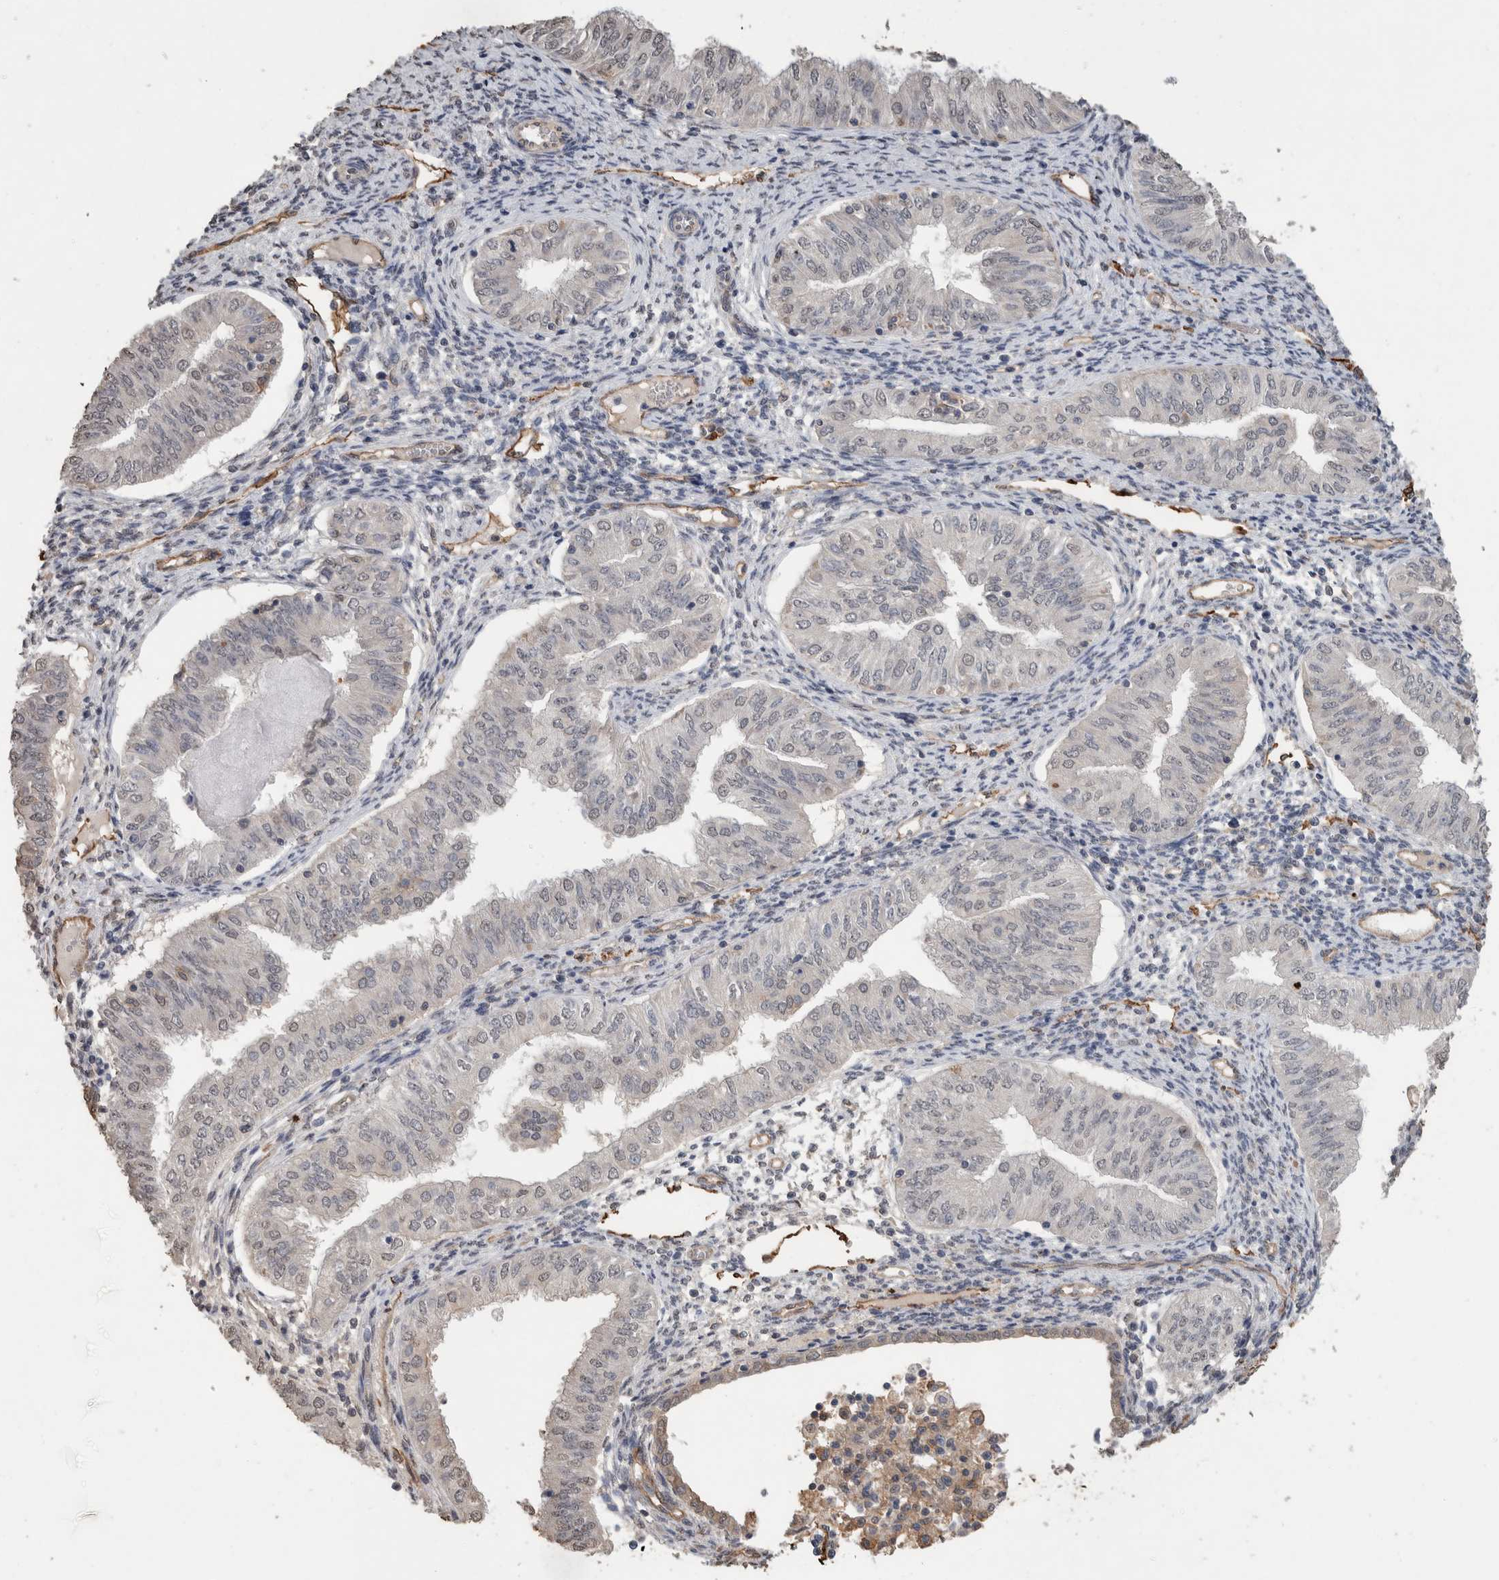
{"staining": {"intensity": "negative", "quantity": "none", "location": "none"}, "tissue": "endometrial cancer", "cell_type": "Tumor cells", "image_type": "cancer", "snomed": [{"axis": "morphology", "description": "Normal tissue, NOS"}, {"axis": "morphology", "description": "Adenocarcinoma, NOS"}, {"axis": "topography", "description": "Endometrium"}], "caption": "Endometrial adenocarcinoma stained for a protein using immunohistochemistry demonstrates no staining tumor cells.", "gene": "S100A10", "patient": {"sex": "female", "age": 53}}